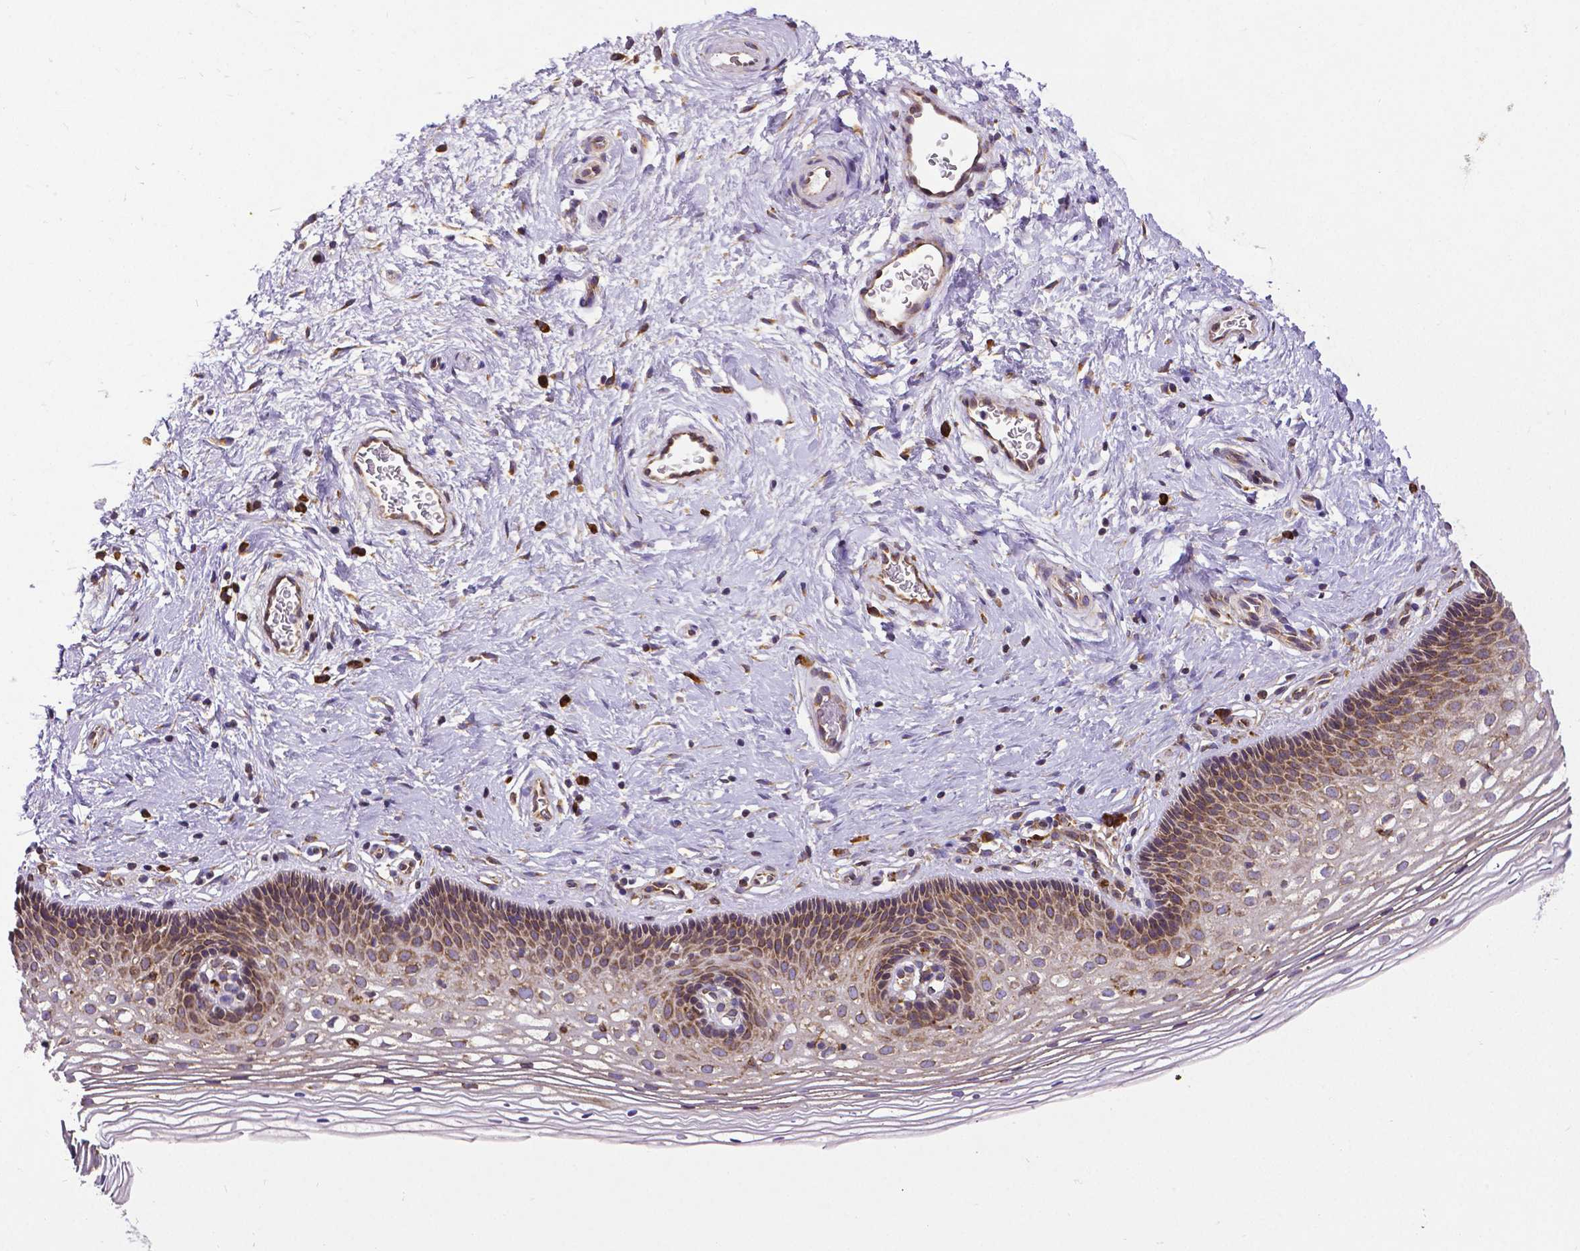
{"staining": {"intensity": "negative", "quantity": "none", "location": "none"}, "tissue": "cervix", "cell_type": "Glandular cells", "image_type": "normal", "snomed": [{"axis": "morphology", "description": "Normal tissue, NOS"}, {"axis": "topography", "description": "Cervix"}], "caption": "IHC image of unremarkable cervix stained for a protein (brown), which displays no expression in glandular cells.", "gene": "MTDH", "patient": {"sex": "female", "age": 34}}